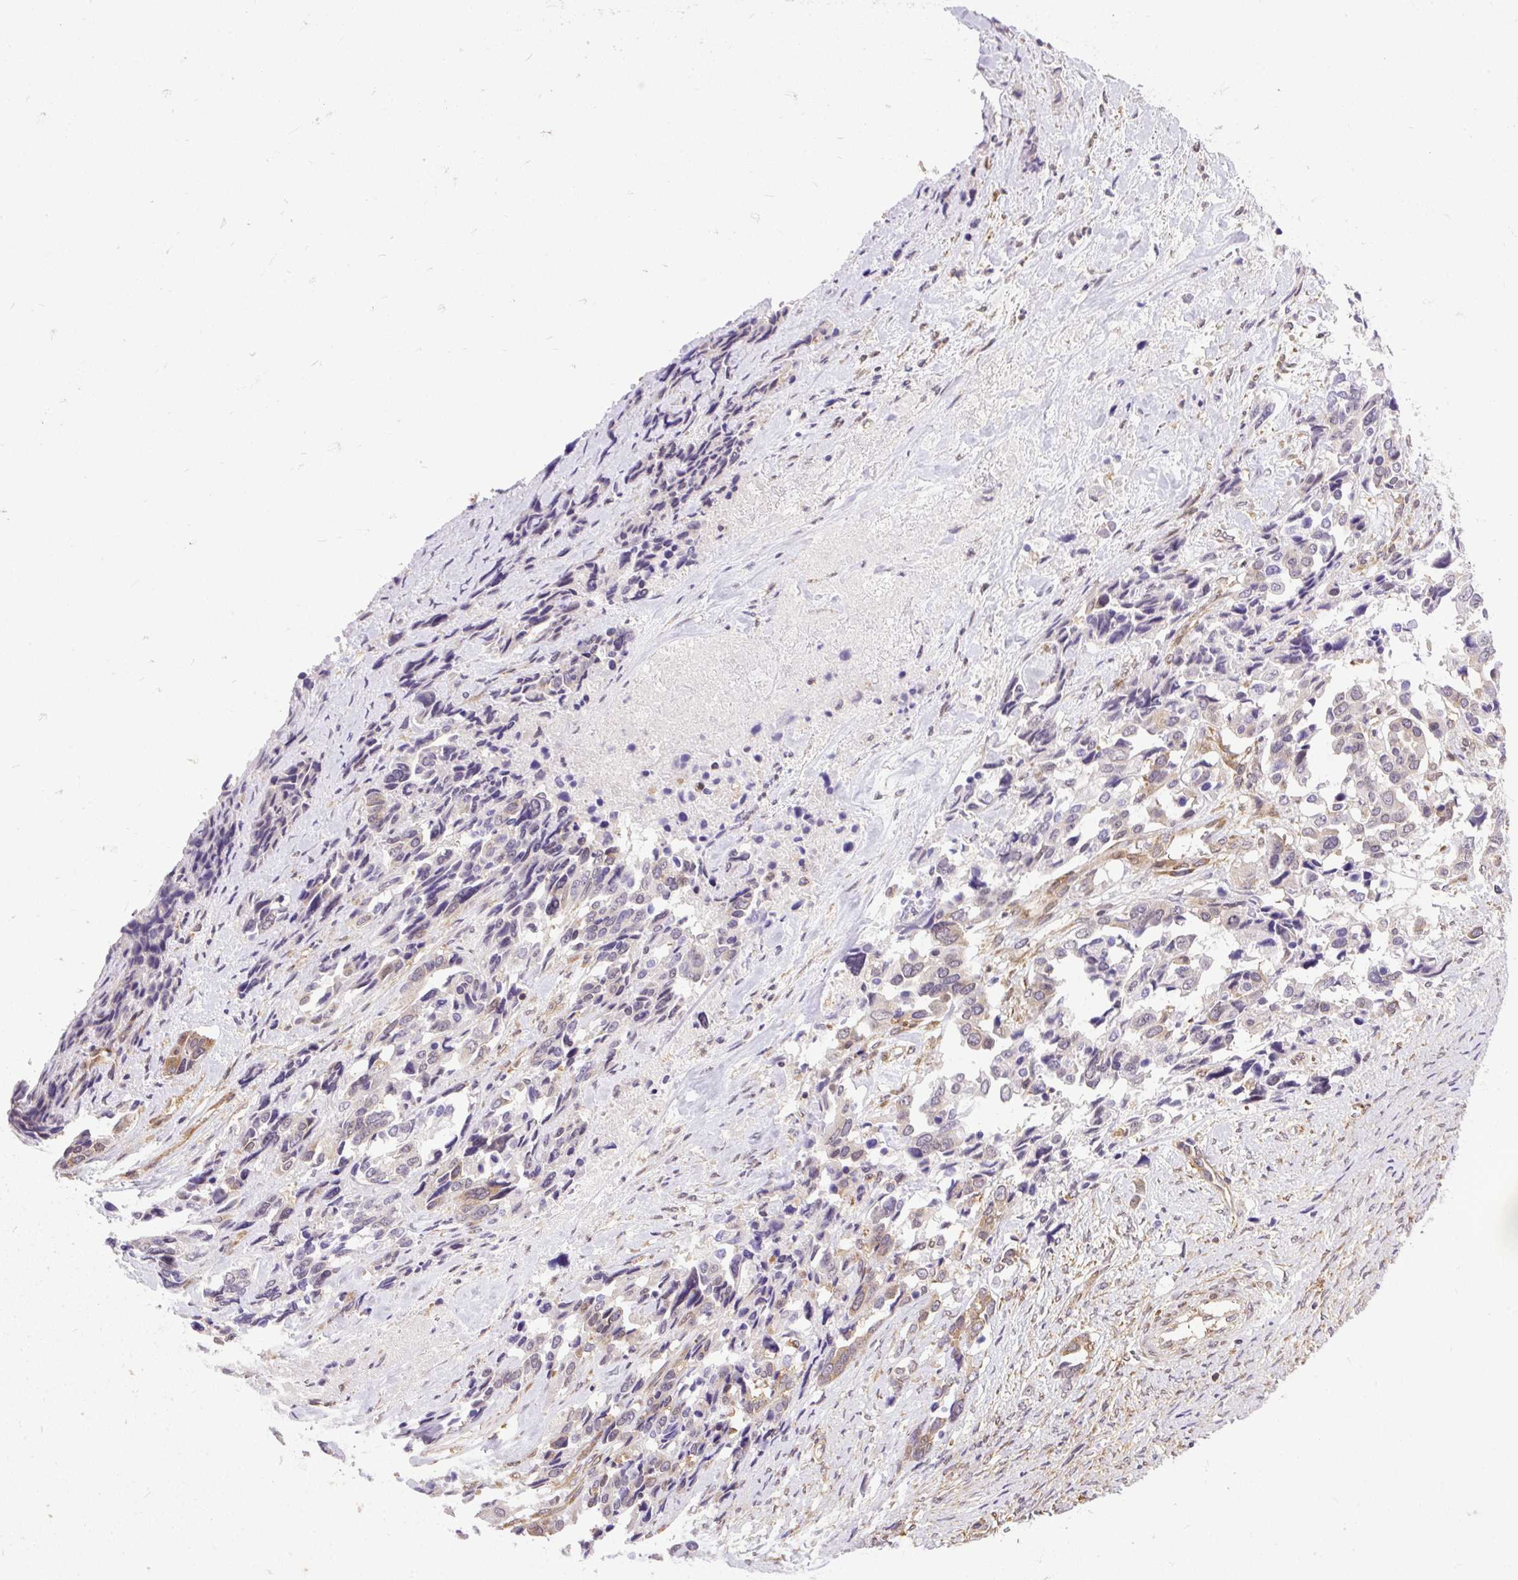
{"staining": {"intensity": "moderate", "quantity": "<25%", "location": "cytoplasmic/membranous"}, "tissue": "ovarian cancer", "cell_type": "Tumor cells", "image_type": "cancer", "snomed": [{"axis": "morphology", "description": "Cystadenocarcinoma, serous, NOS"}, {"axis": "topography", "description": "Ovary"}], "caption": "Serous cystadenocarcinoma (ovarian) stained with a protein marker shows moderate staining in tumor cells.", "gene": "TRIM17", "patient": {"sex": "female", "age": 44}}